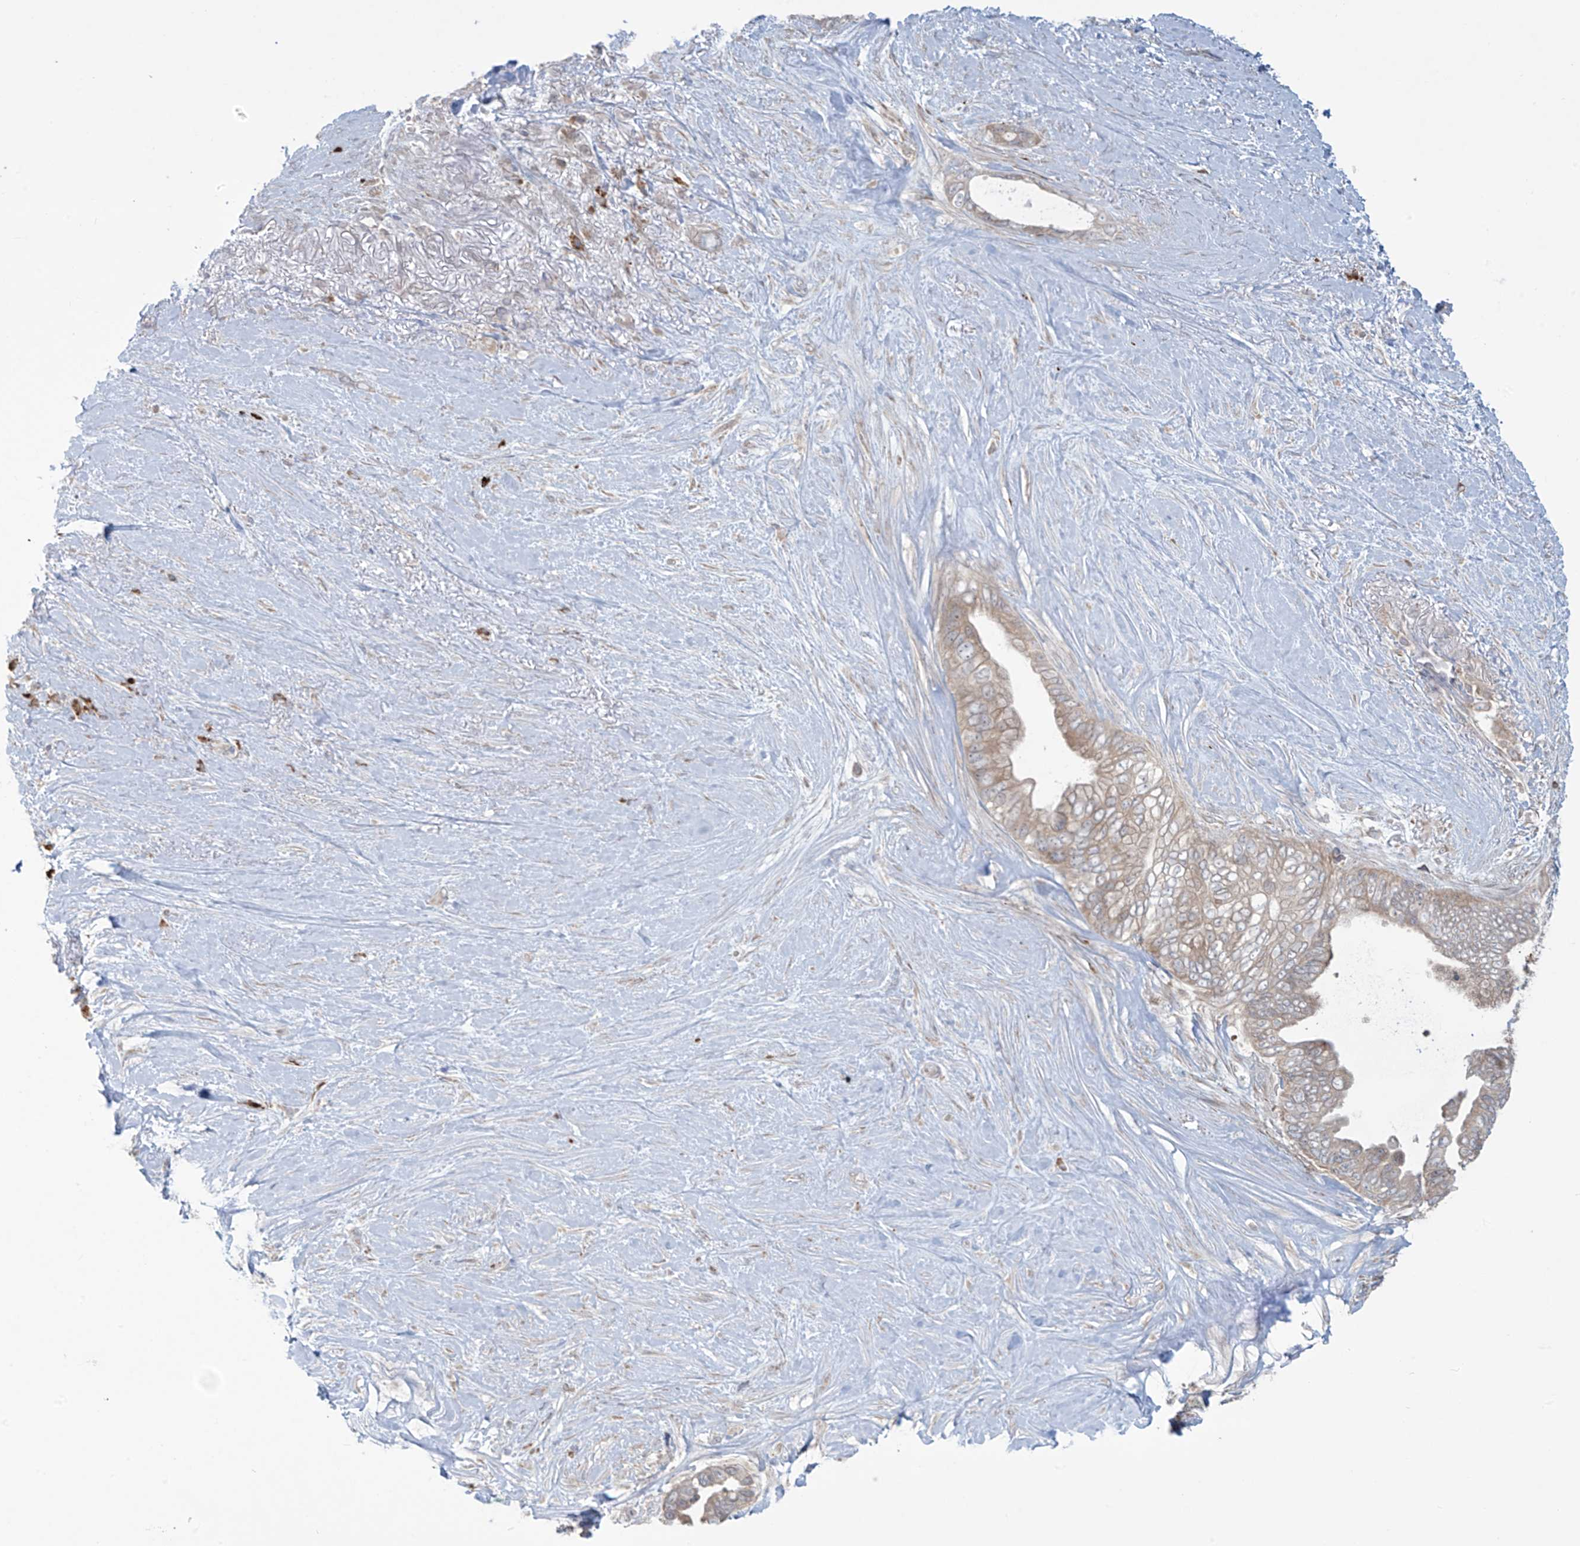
{"staining": {"intensity": "moderate", "quantity": "25%-75%", "location": "cytoplasmic/membranous"}, "tissue": "pancreatic cancer", "cell_type": "Tumor cells", "image_type": "cancer", "snomed": [{"axis": "morphology", "description": "Adenocarcinoma, NOS"}, {"axis": "topography", "description": "Pancreas"}], "caption": "High-magnification brightfield microscopy of adenocarcinoma (pancreatic) stained with DAB (brown) and counterstained with hematoxylin (blue). tumor cells exhibit moderate cytoplasmic/membranous expression is present in approximately25%-75% of cells.", "gene": "PPAT", "patient": {"sex": "female", "age": 72}}